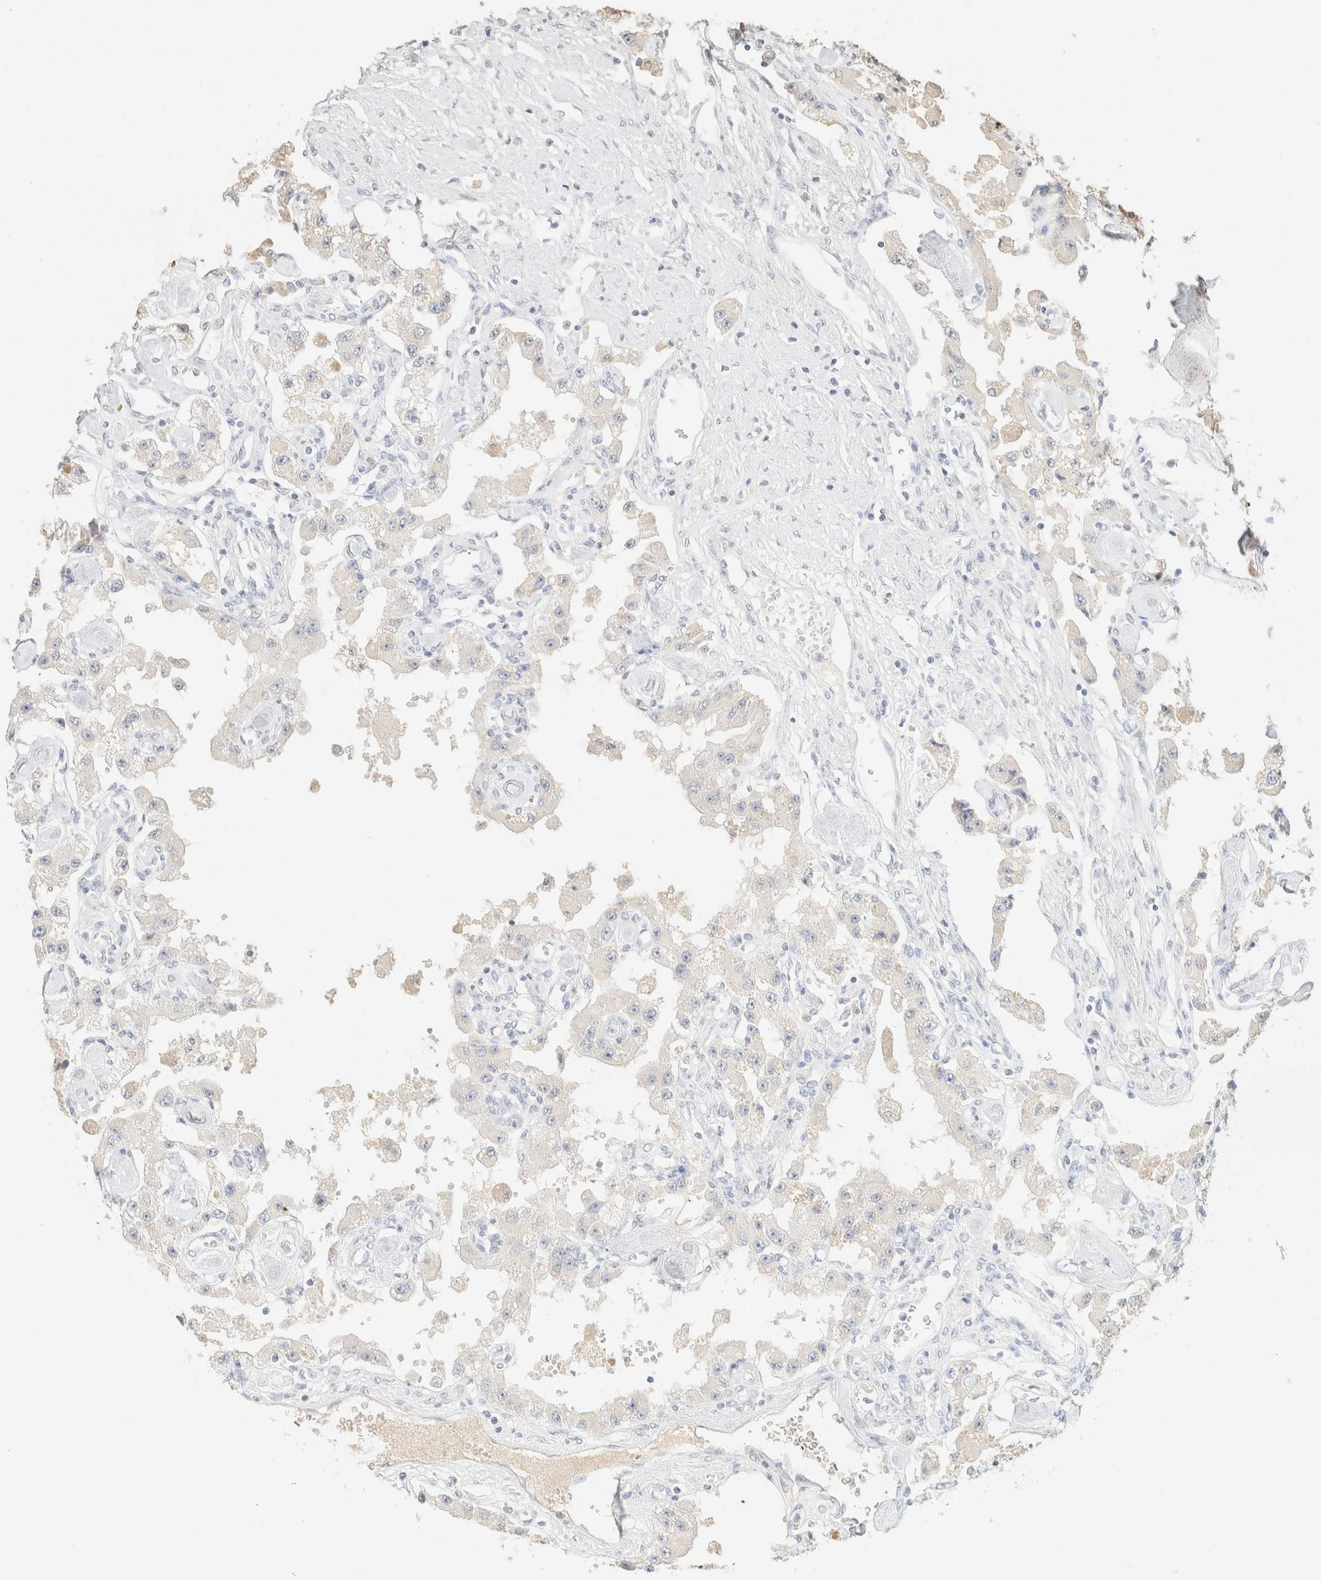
{"staining": {"intensity": "negative", "quantity": "none", "location": "none"}, "tissue": "carcinoid", "cell_type": "Tumor cells", "image_type": "cancer", "snomed": [{"axis": "morphology", "description": "Carcinoid, malignant, NOS"}, {"axis": "topography", "description": "Pancreas"}], "caption": "Carcinoid (malignant) stained for a protein using IHC exhibits no expression tumor cells.", "gene": "CPA1", "patient": {"sex": "male", "age": 41}}